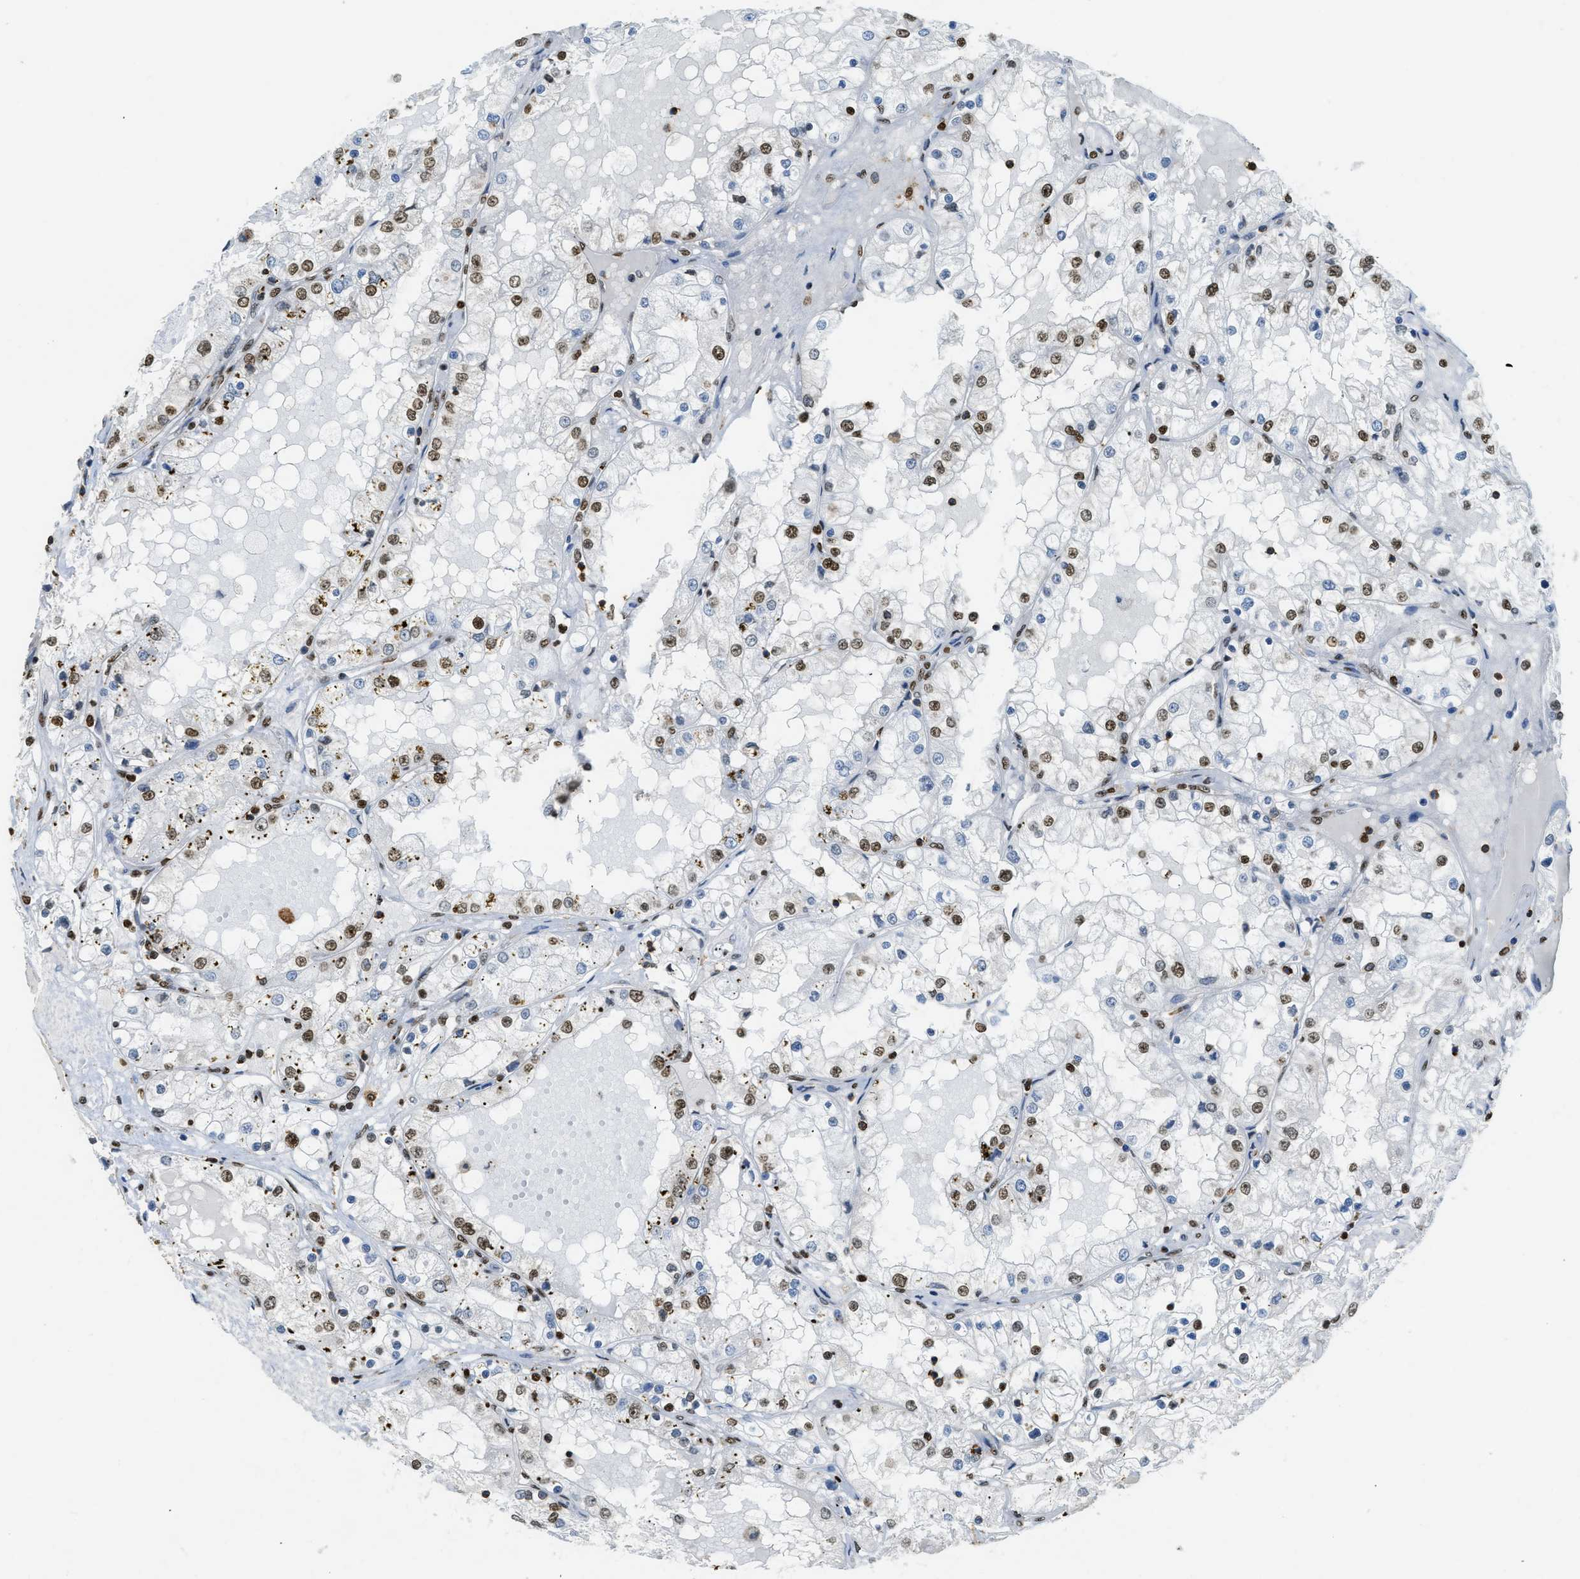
{"staining": {"intensity": "moderate", "quantity": "25%-75%", "location": "nuclear"}, "tissue": "renal cancer", "cell_type": "Tumor cells", "image_type": "cancer", "snomed": [{"axis": "morphology", "description": "Adenocarcinoma, NOS"}, {"axis": "topography", "description": "Kidney"}], "caption": "The histopathology image demonstrates staining of renal adenocarcinoma, revealing moderate nuclear protein staining (brown color) within tumor cells. (DAB (3,3'-diaminobenzidine) IHC, brown staining for protein, blue staining for nuclei).", "gene": "NR5A2", "patient": {"sex": "male", "age": 68}}